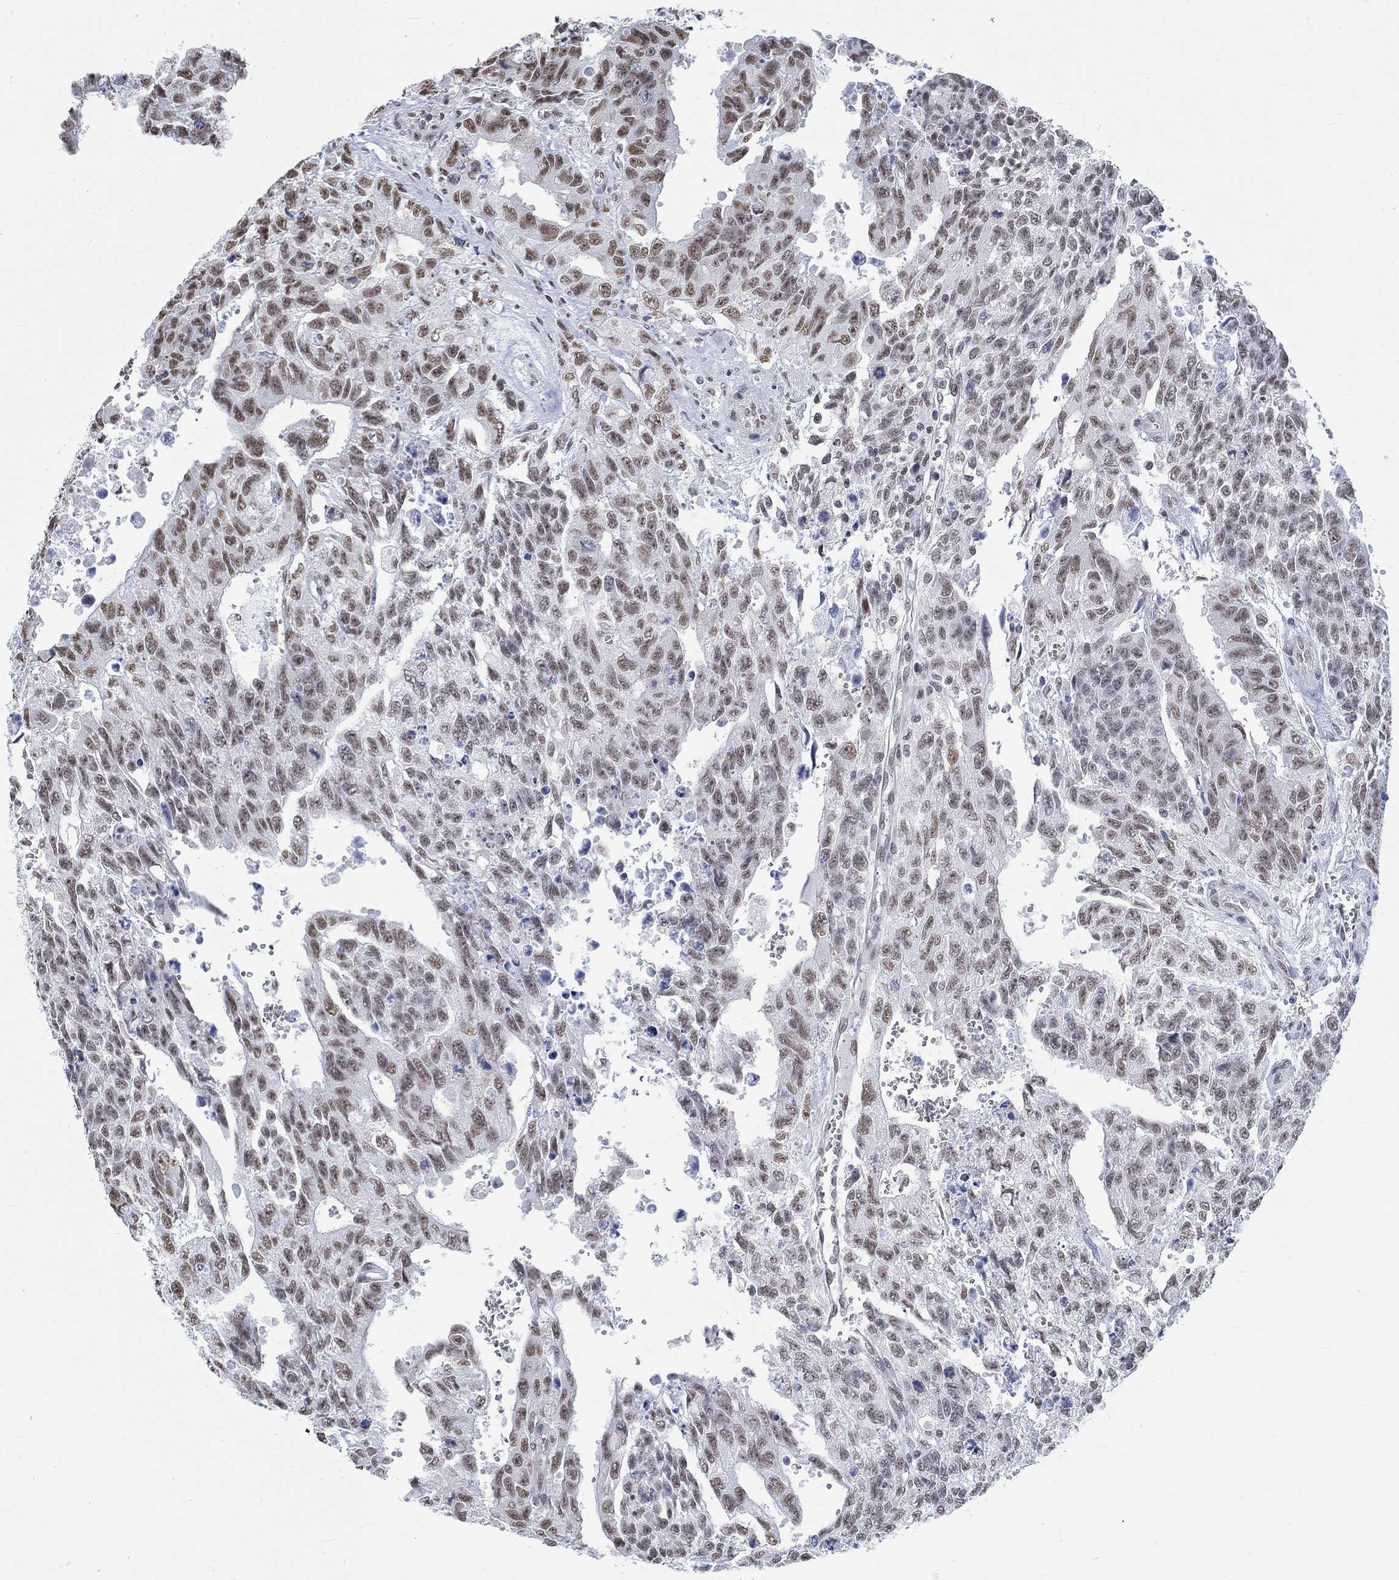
{"staining": {"intensity": "weak", "quantity": ">75%", "location": "cytoplasmic/membranous,nuclear"}, "tissue": "testis cancer", "cell_type": "Tumor cells", "image_type": "cancer", "snomed": [{"axis": "morphology", "description": "Carcinoma, Embryonal, NOS"}, {"axis": "topography", "description": "Testis"}], "caption": "Testis embryonal carcinoma stained with immunohistochemistry reveals weak cytoplasmic/membranous and nuclear staining in about >75% of tumor cells.", "gene": "KCNH8", "patient": {"sex": "male", "age": 24}}